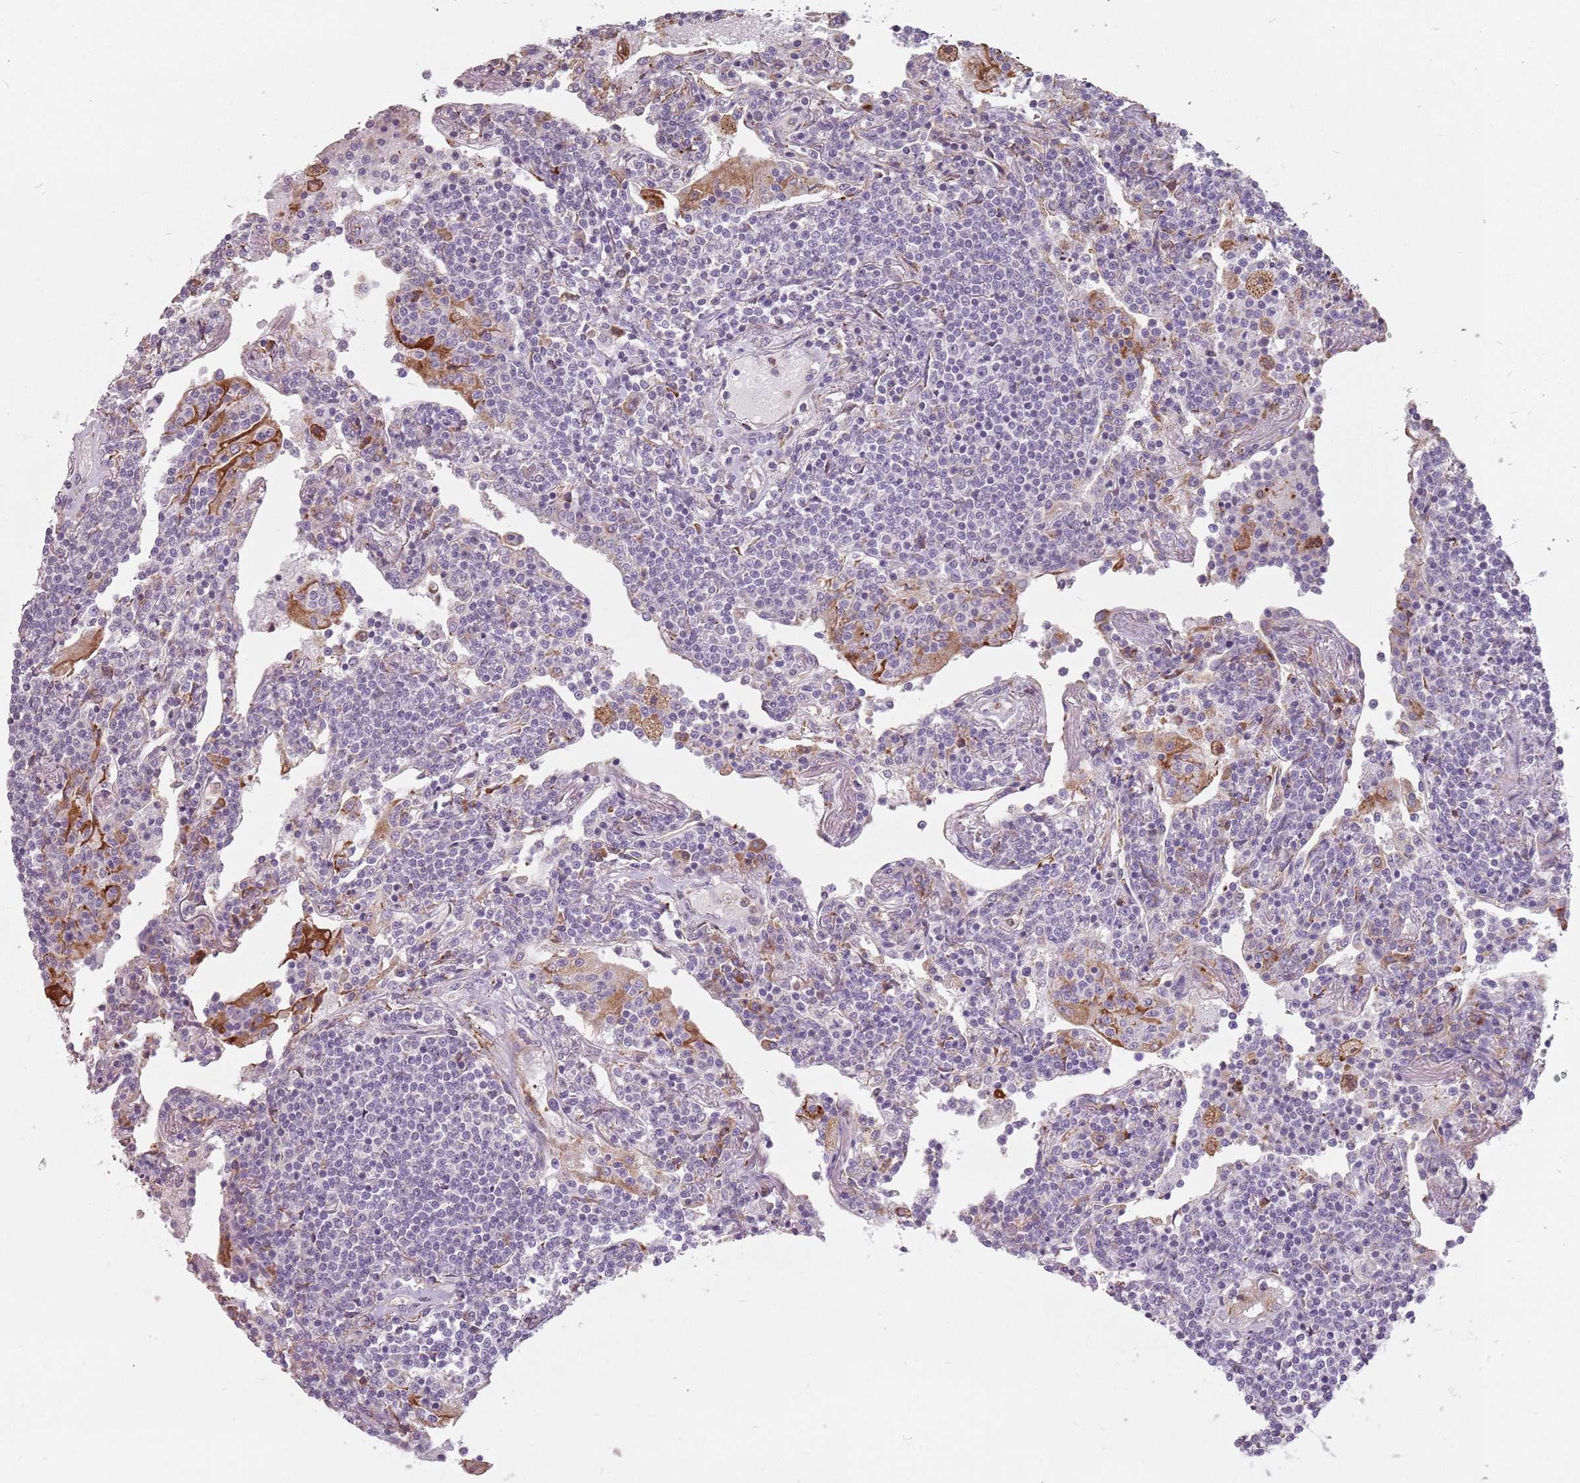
{"staining": {"intensity": "negative", "quantity": "none", "location": "none"}, "tissue": "lymphoma", "cell_type": "Tumor cells", "image_type": "cancer", "snomed": [{"axis": "morphology", "description": "Malignant lymphoma, non-Hodgkin's type, Low grade"}, {"axis": "topography", "description": "Lung"}], "caption": "Tumor cells show no significant protein expression in lymphoma.", "gene": "RPS9", "patient": {"sex": "female", "age": 71}}